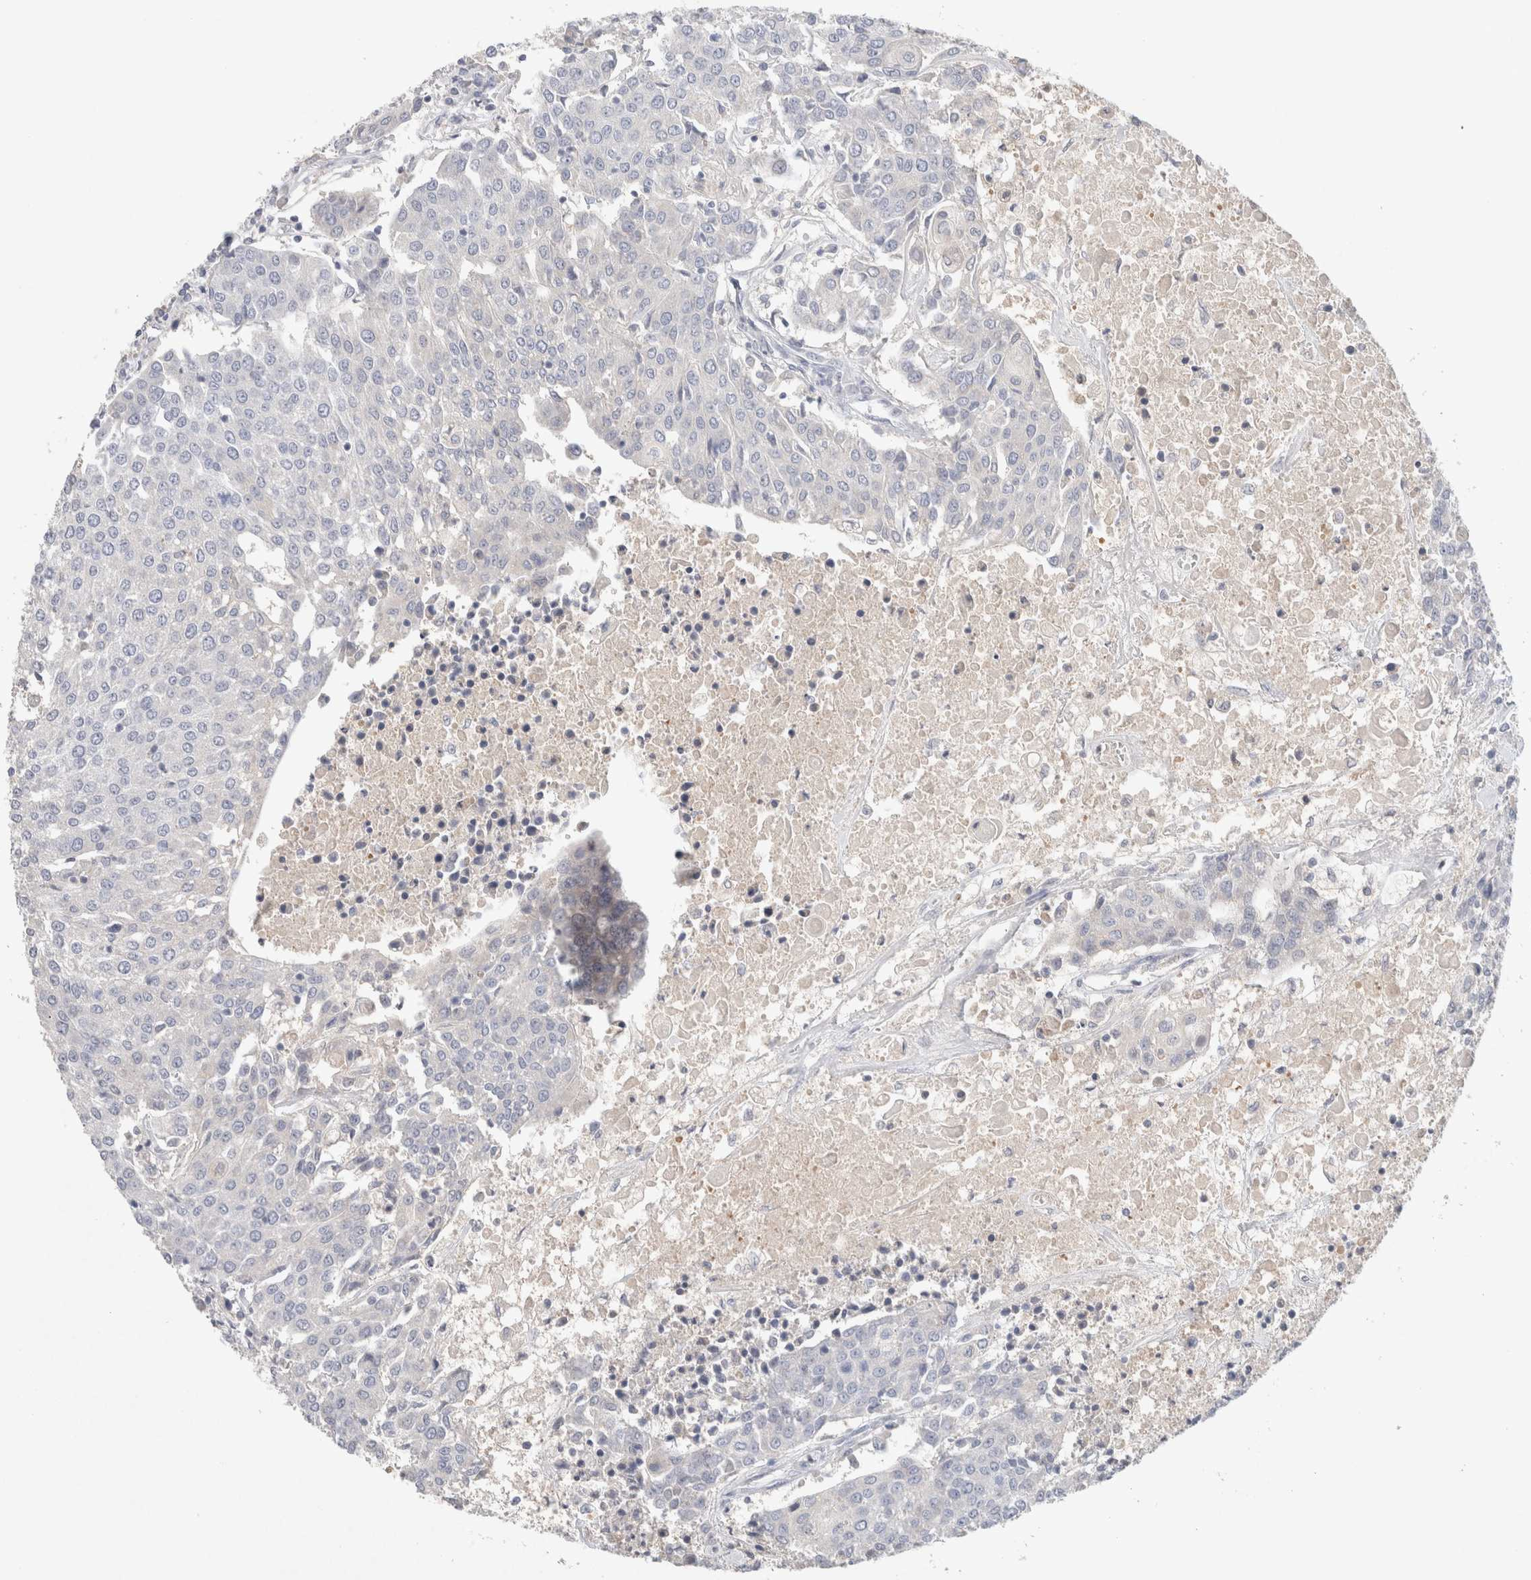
{"staining": {"intensity": "negative", "quantity": "none", "location": "none"}, "tissue": "urothelial cancer", "cell_type": "Tumor cells", "image_type": "cancer", "snomed": [{"axis": "morphology", "description": "Urothelial carcinoma, High grade"}, {"axis": "topography", "description": "Urinary bladder"}], "caption": "Immunohistochemical staining of high-grade urothelial carcinoma shows no significant expression in tumor cells.", "gene": "MPP2", "patient": {"sex": "female", "age": 85}}